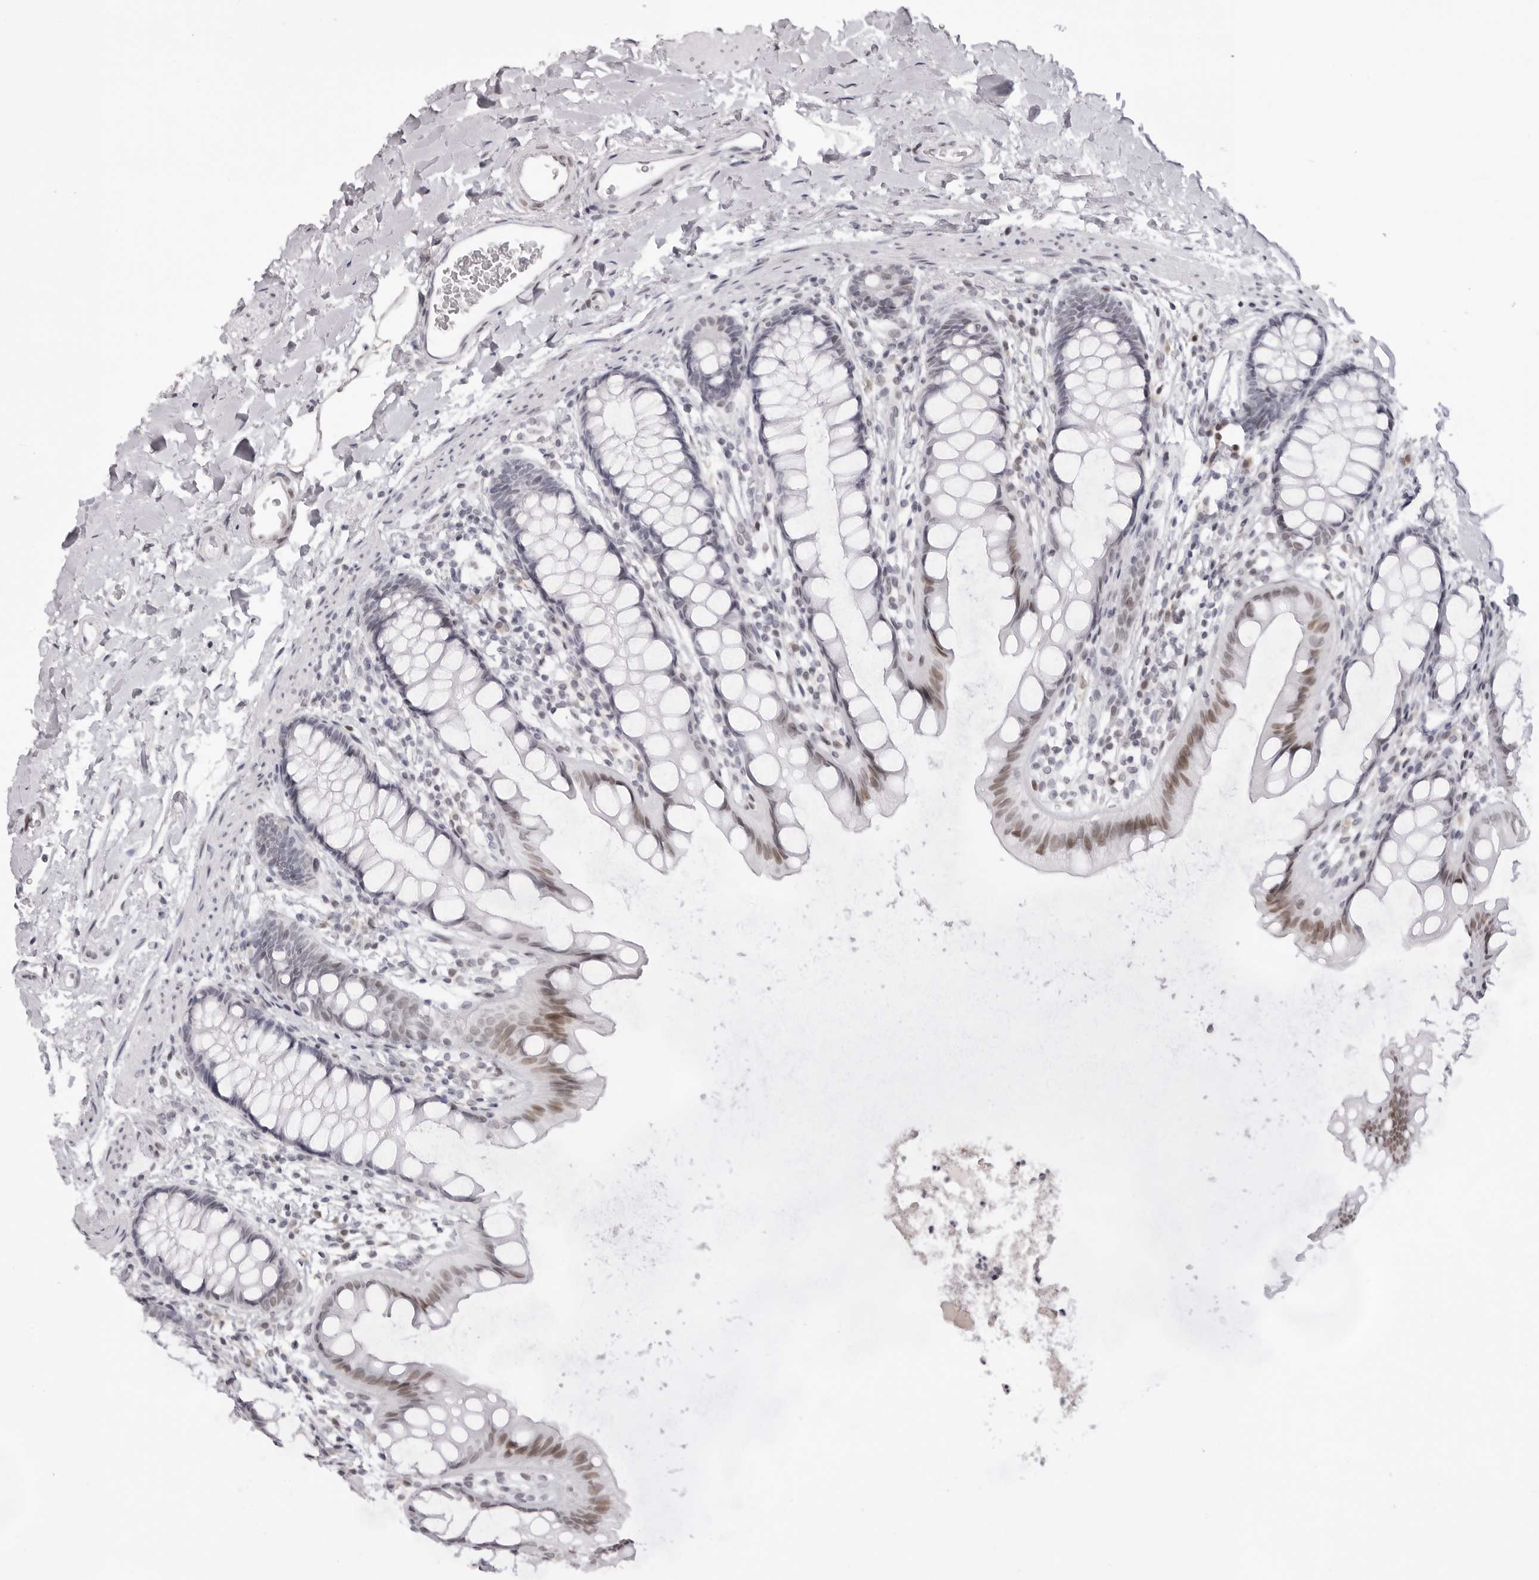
{"staining": {"intensity": "moderate", "quantity": "<25%", "location": "nuclear"}, "tissue": "rectum", "cell_type": "Glandular cells", "image_type": "normal", "snomed": [{"axis": "morphology", "description": "Normal tissue, NOS"}, {"axis": "topography", "description": "Rectum"}], "caption": "Immunohistochemistry (IHC) photomicrograph of benign human rectum stained for a protein (brown), which demonstrates low levels of moderate nuclear positivity in about <25% of glandular cells.", "gene": "MAFK", "patient": {"sex": "female", "age": 65}}